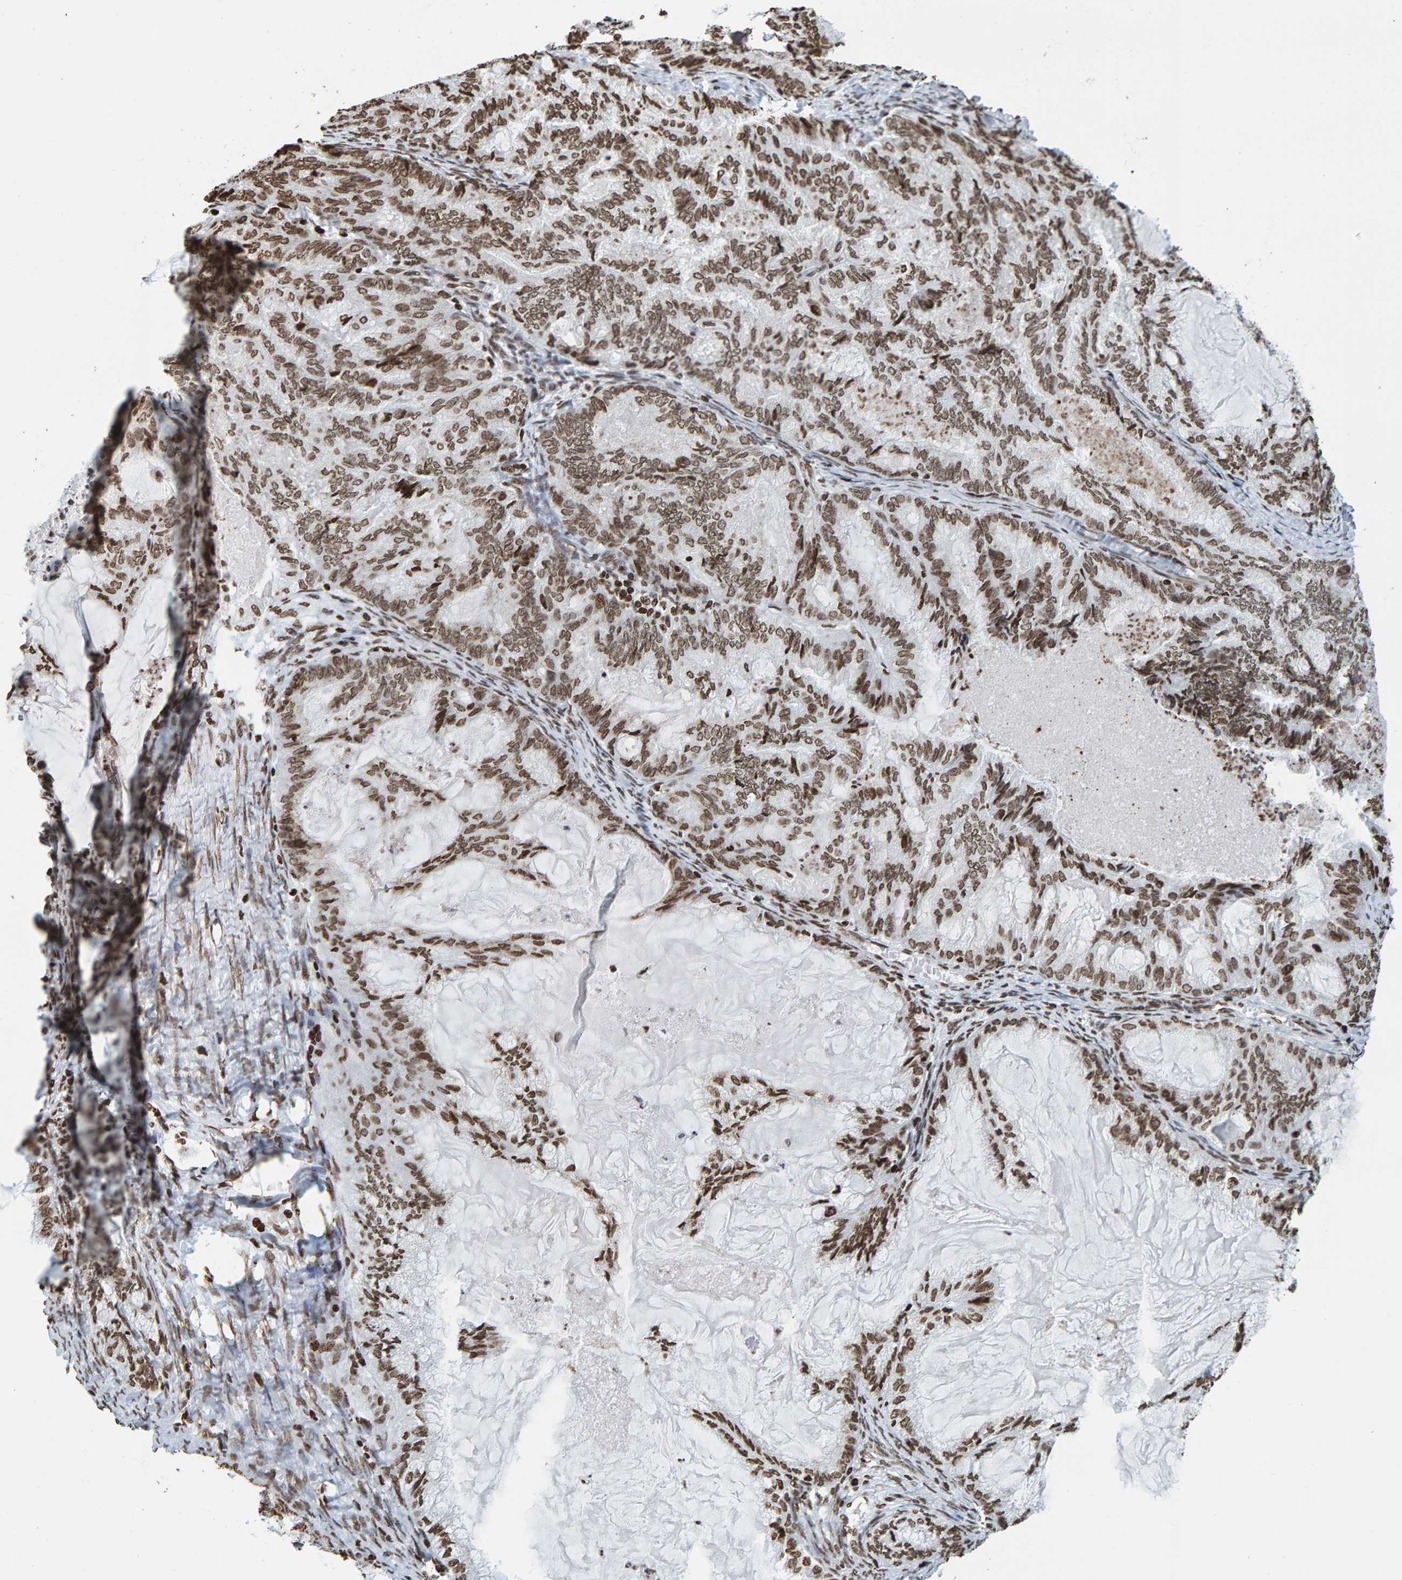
{"staining": {"intensity": "moderate", "quantity": ">75%", "location": "nuclear"}, "tissue": "endometrial cancer", "cell_type": "Tumor cells", "image_type": "cancer", "snomed": [{"axis": "morphology", "description": "Adenocarcinoma, NOS"}, {"axis": "topography", "description": "Endometrium"}], "caption": "Tumor cells demonstrate medium levels of moderate nuclear positivity in about >75% of cells in adenocarcinoma (endometrial).", "gene": "BRF2", "patient": {"sex": "female", "age": 86}}